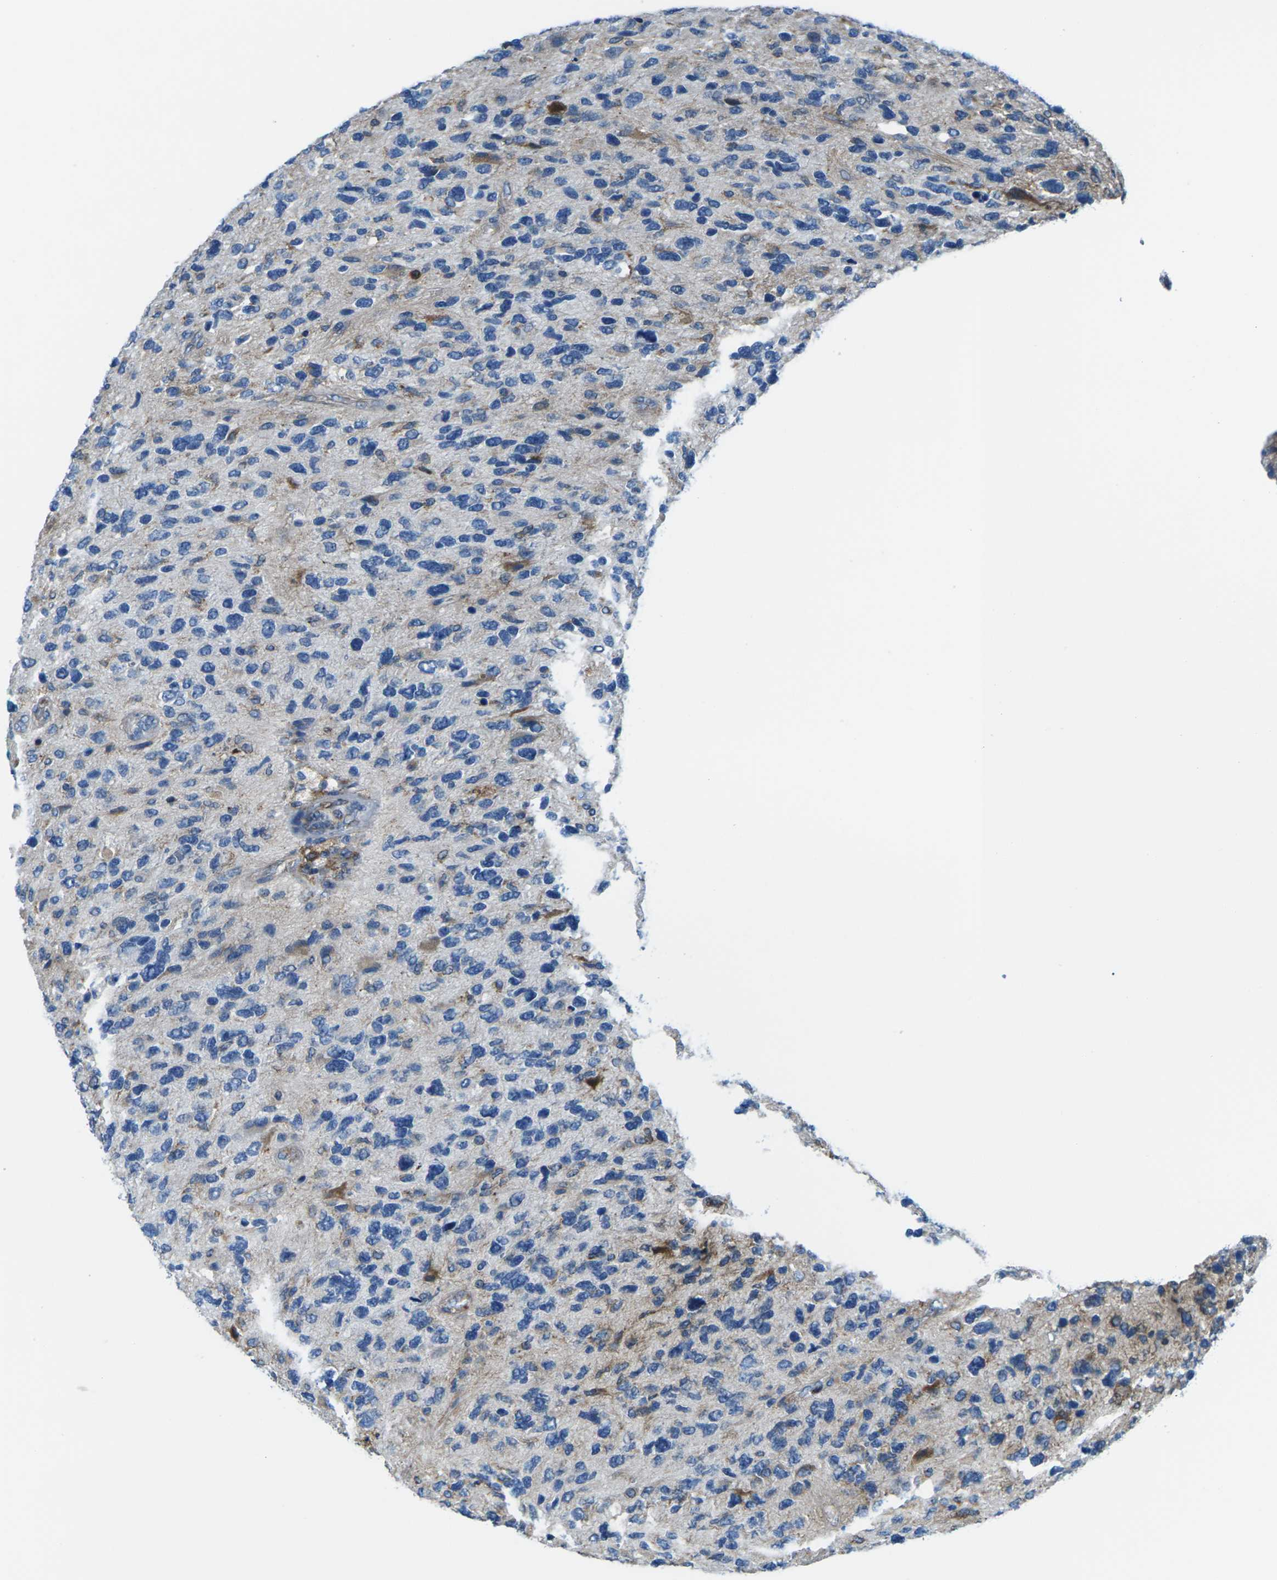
{"staining": {"intensity": "negative", "quantity": "none", "location": "none"}, "tissue": "glioma", "cell_type": "Tumor cells", "image_type": "cancer", "snomed": [{"axis": "morphology", "description": "Glioma, malignant, High grade"}, {"axis": "topography", "description": "Brain"}], "caption": "There is no significant expression in tumor cells of malignant glioma (high-grade). The staining is performed using DAB (3,3'-diaminobenzidine) brown chromogen with nuclei counter-stained in using hematoxylin.", "gene": "SOCS4", "patient": {"sex": "female", "age": 58}}